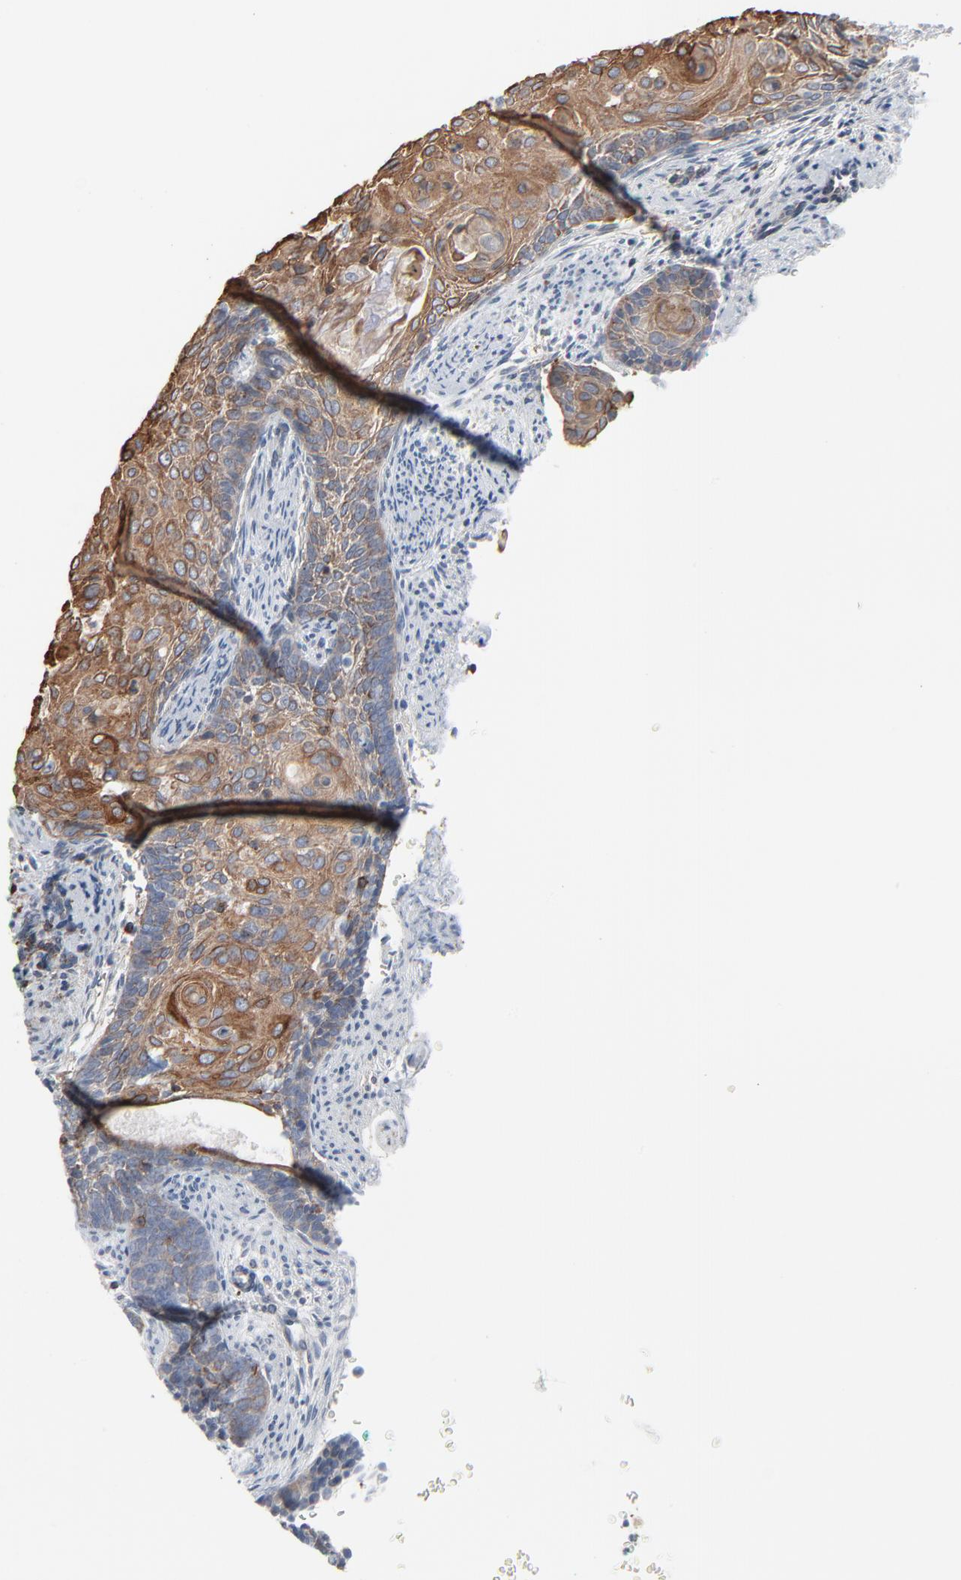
{"staining": {"intensity": "moderate", "quantity": ">75%", "location": "cytoplasmic/membranous"}, "tissue": "cervical cancer", "cell_type": "Tumor cells", "image_type": "cancer", "snomed": [{"axis": "morphology", "description": "Squamous cell carcinoma, NOS"}, {"axis": "topography", "description": "Cervix"}], "caption": "This histopathology image displays squamous cell carcinoma (cervical) stained with immunohistochemistry to label a protein in brown. The cytoplasmic/membranous of tumor cells show moderate positivity for the protein. Nuclei are counter-stained blue.", "gene": "OPTN", "patient": {"sex": "female", "age": 33}}